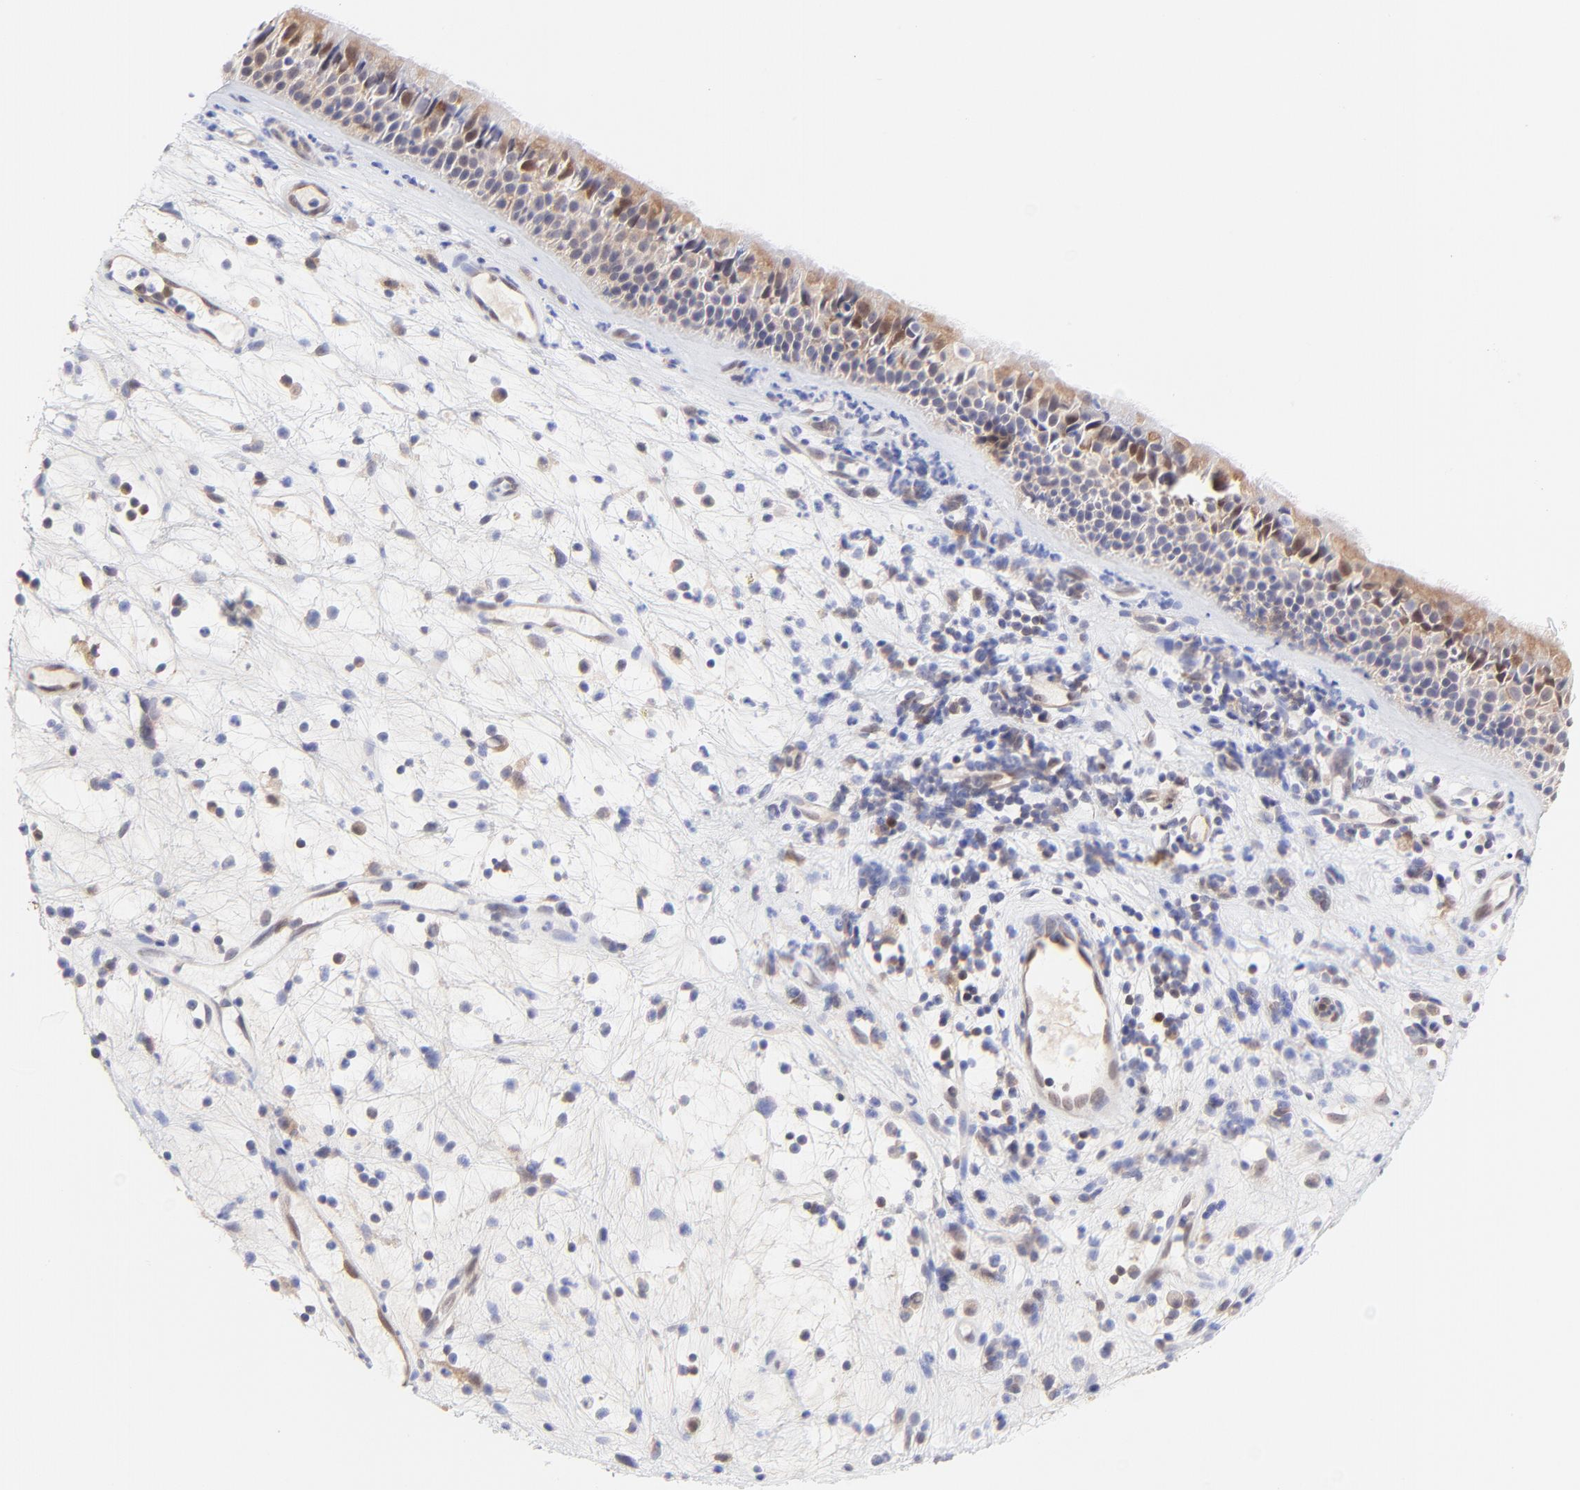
{"staining": {"intensity": "moderate", "quantity": "<25%", "location": "cytoplasmic/membranous,nuclear"}, "tissue": "nasopharynx", "cell_type": "Respiratory epithelial cells", "image_type": "normal", "snomed": [{"axis": "morphology", "description": "Normal tissue, NOS"}, {"axis": "topography", "description": "Nasopharynx"}], "caption": "Immunohistochemistry of unremarkable human nasopharynx shows low levels of moderate cytoplasmic/membranous,nuclear staining in about <25% of respiratory epithelial cells. (Brightfield microscopy of DAB IHC at high magnification).", "gene": "HYAL1", "patient": {"sex": "female", "age": 78}}